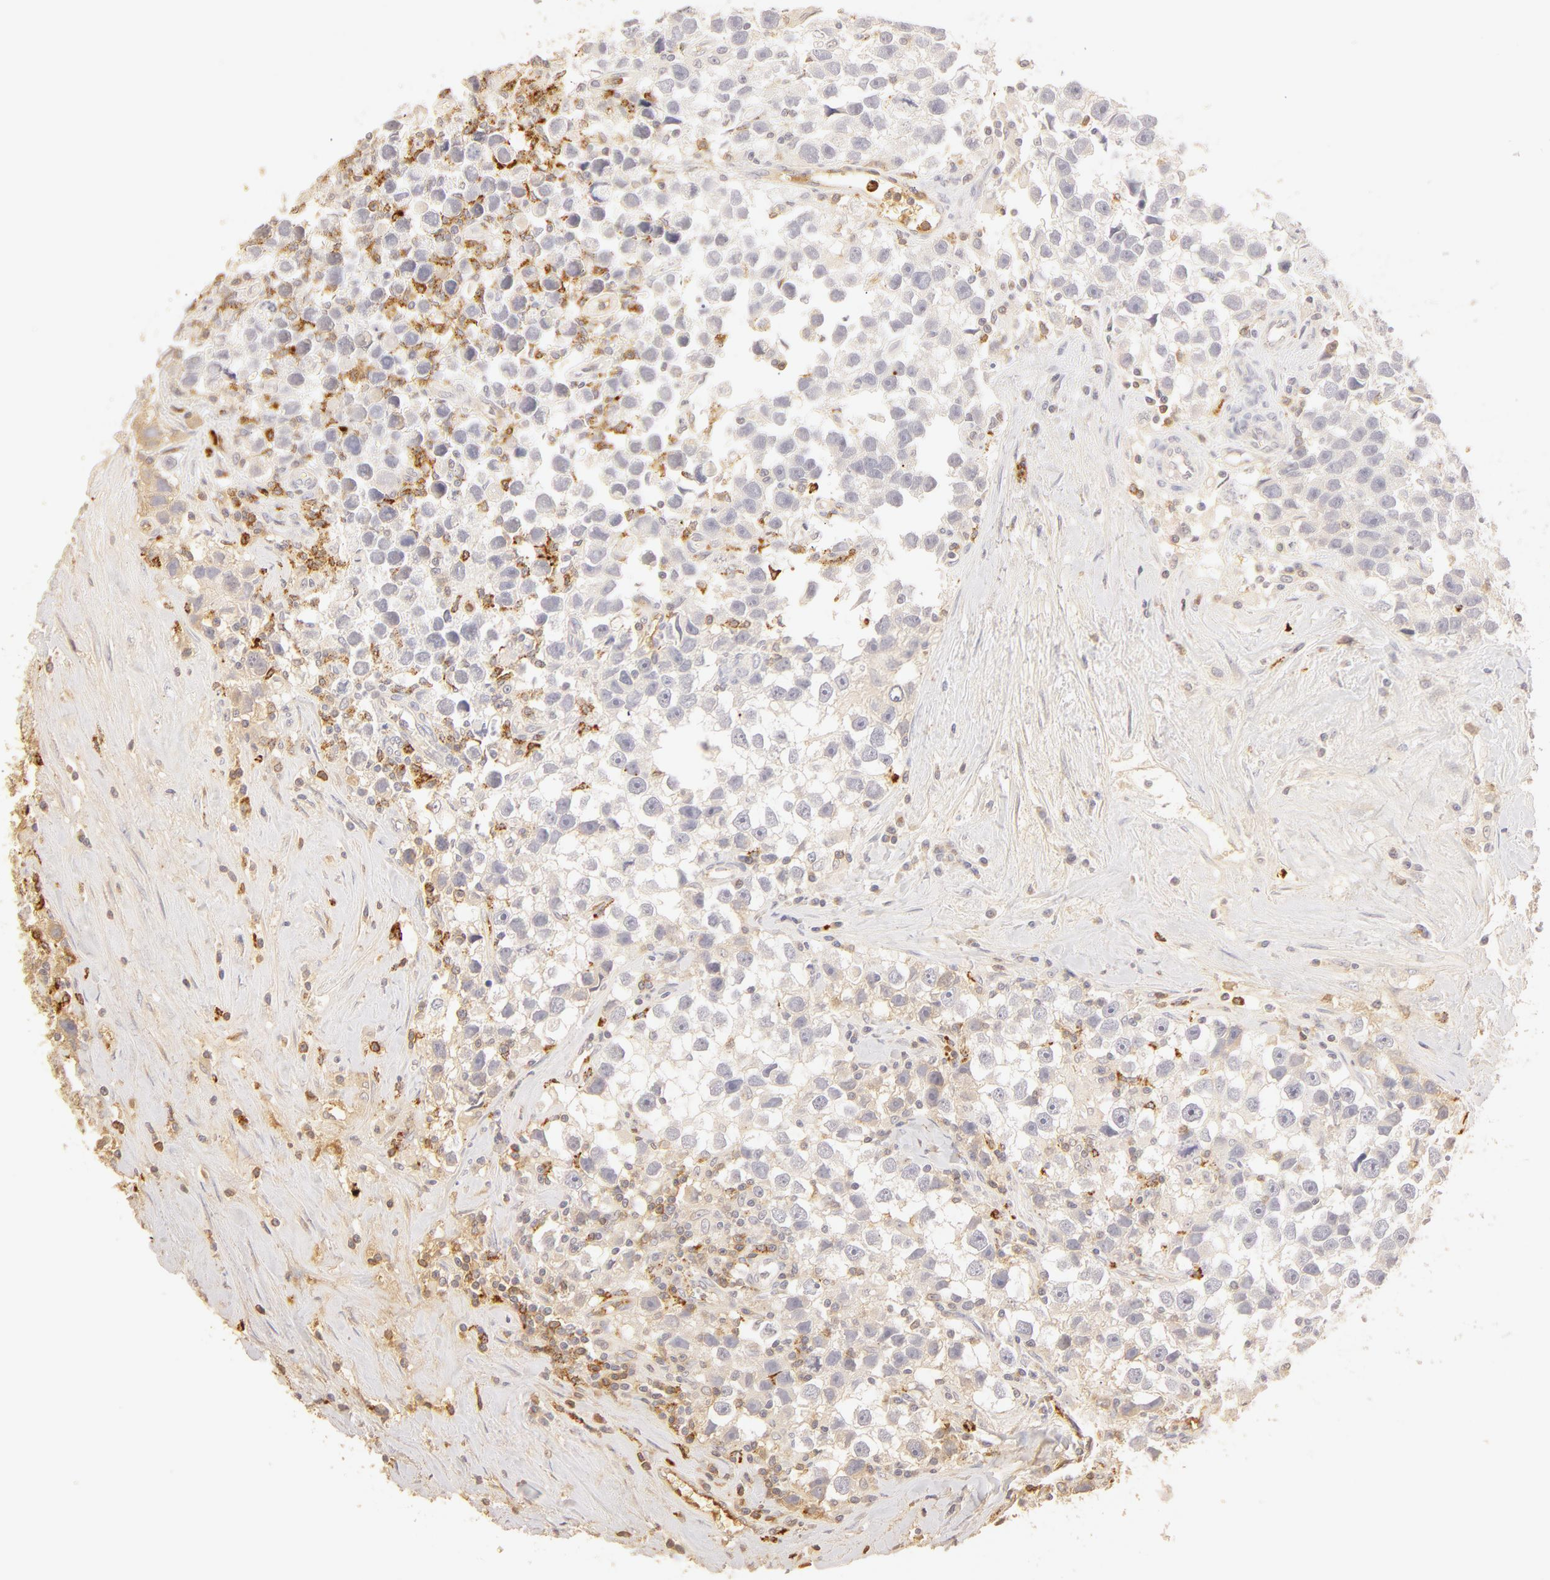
{"staining": {"intensity": "negative", "quantity": "none", "location": "none"}, "tissue": "testis cancer", "cell_type": "Tumor cells", "image_type": "cancer", "snomed": [{"axis": "morphology", "description": "Seminoma, NOS"}, {"axis": "topography", "description": "Testis"}], "caption": "High magnification brightfield microscopy of testis seminoma stained with DAB (brown) and counterstained with hematoxylin (blue): tumor cells show no significant staining.", "gene": "C1R", "patient": {"sex": "male", "age": 43}}